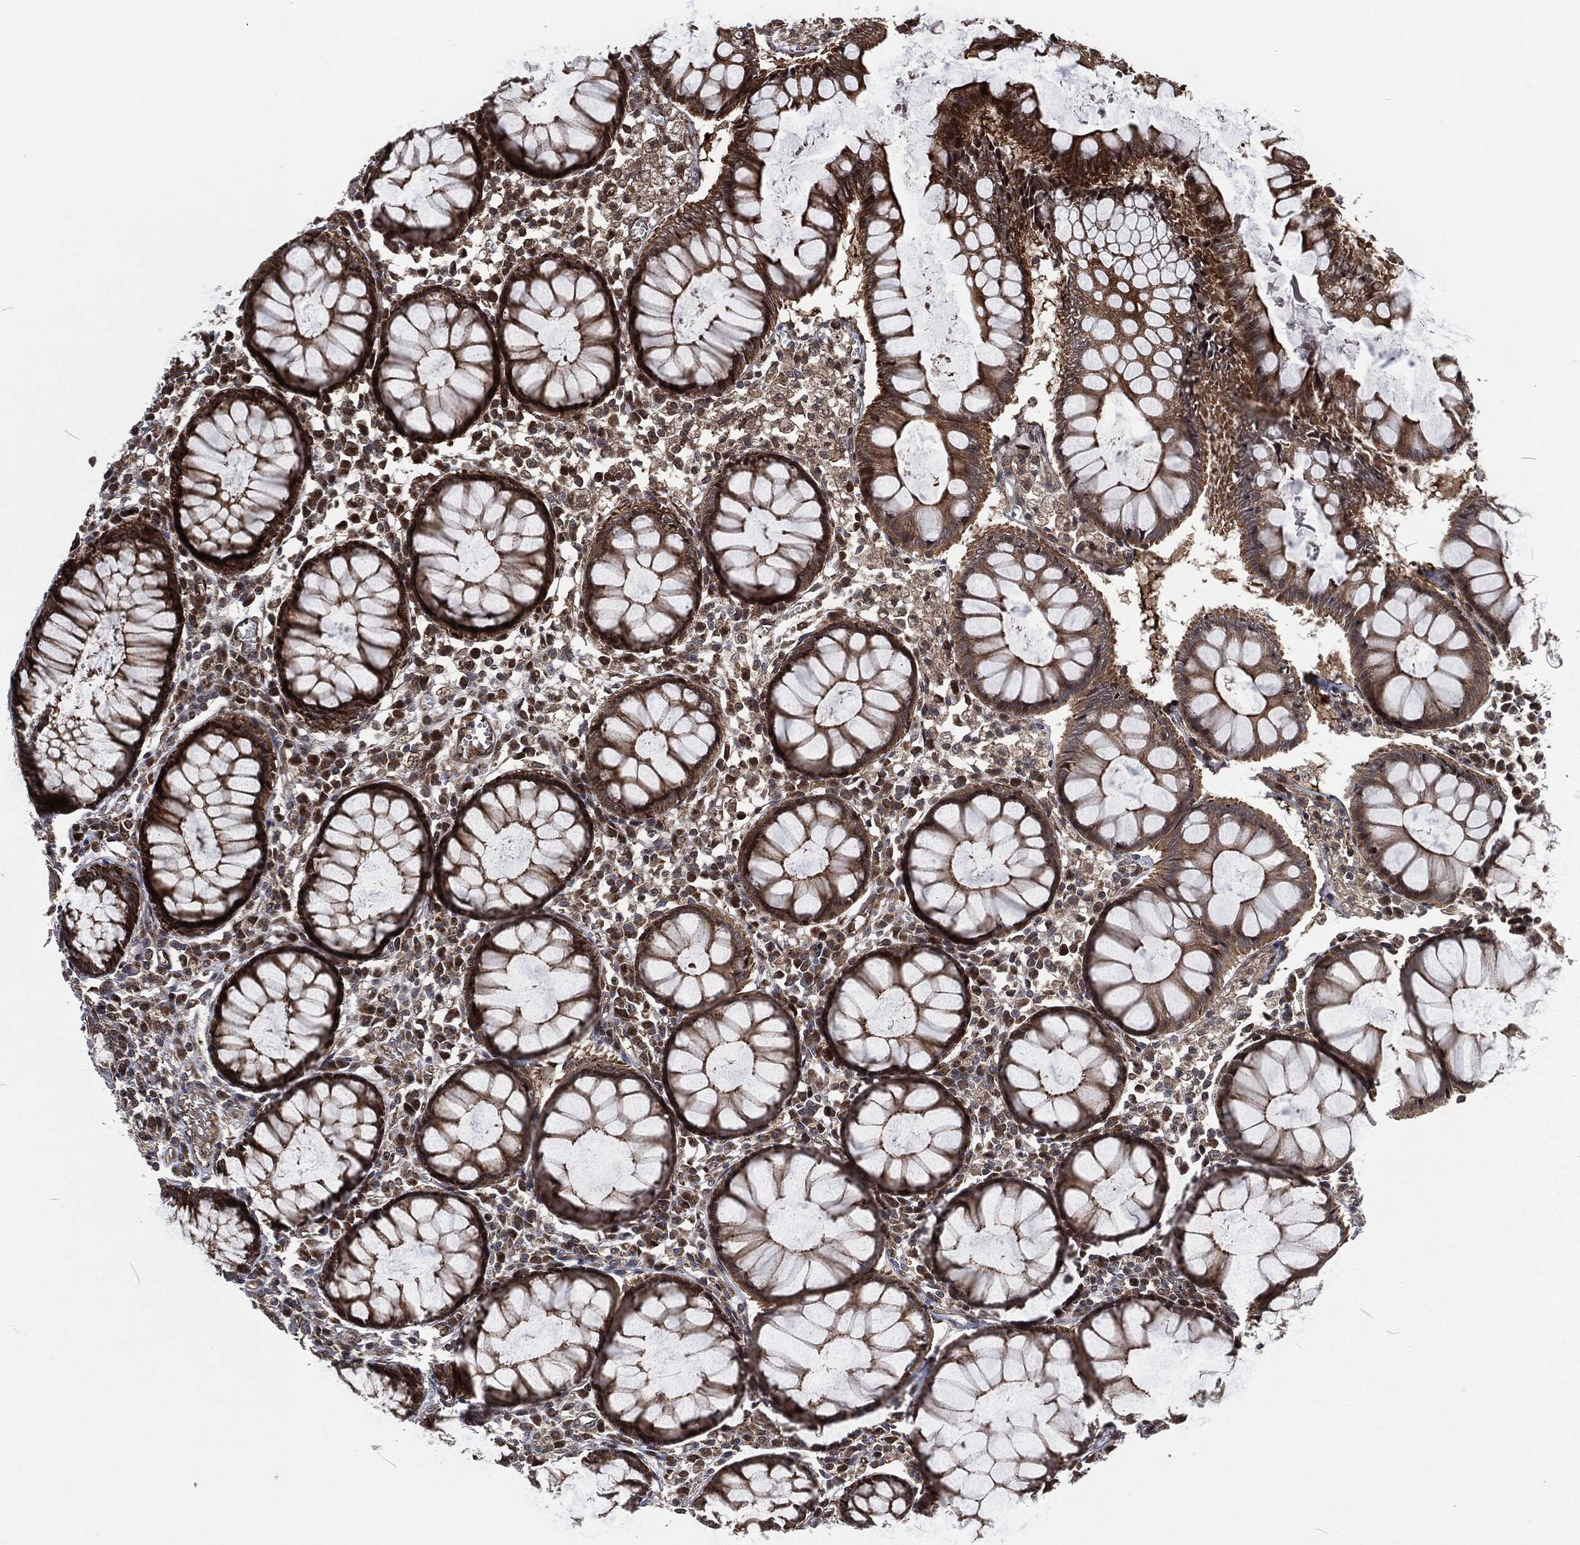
{"staining": {"intensity": "strong", "quantity": ">75%", "location": "cytoplasmic/membranous"}, "tissue": "colon", "cell_type": "Endothelial cells", "image_type": "normal", "snomed": [{"axis": "morphology", "description": "Normal tissue, NOS"}, {"axis": "topography", "description": "Colon"}], "caption": "Protein expression by immunohistochemistry displays strong cytoplasmic/membranous expression in about >75% of endothelial cells in benign colon.", "gene": "CMPK2", "patient": {"sex": "male", "age": 65}}